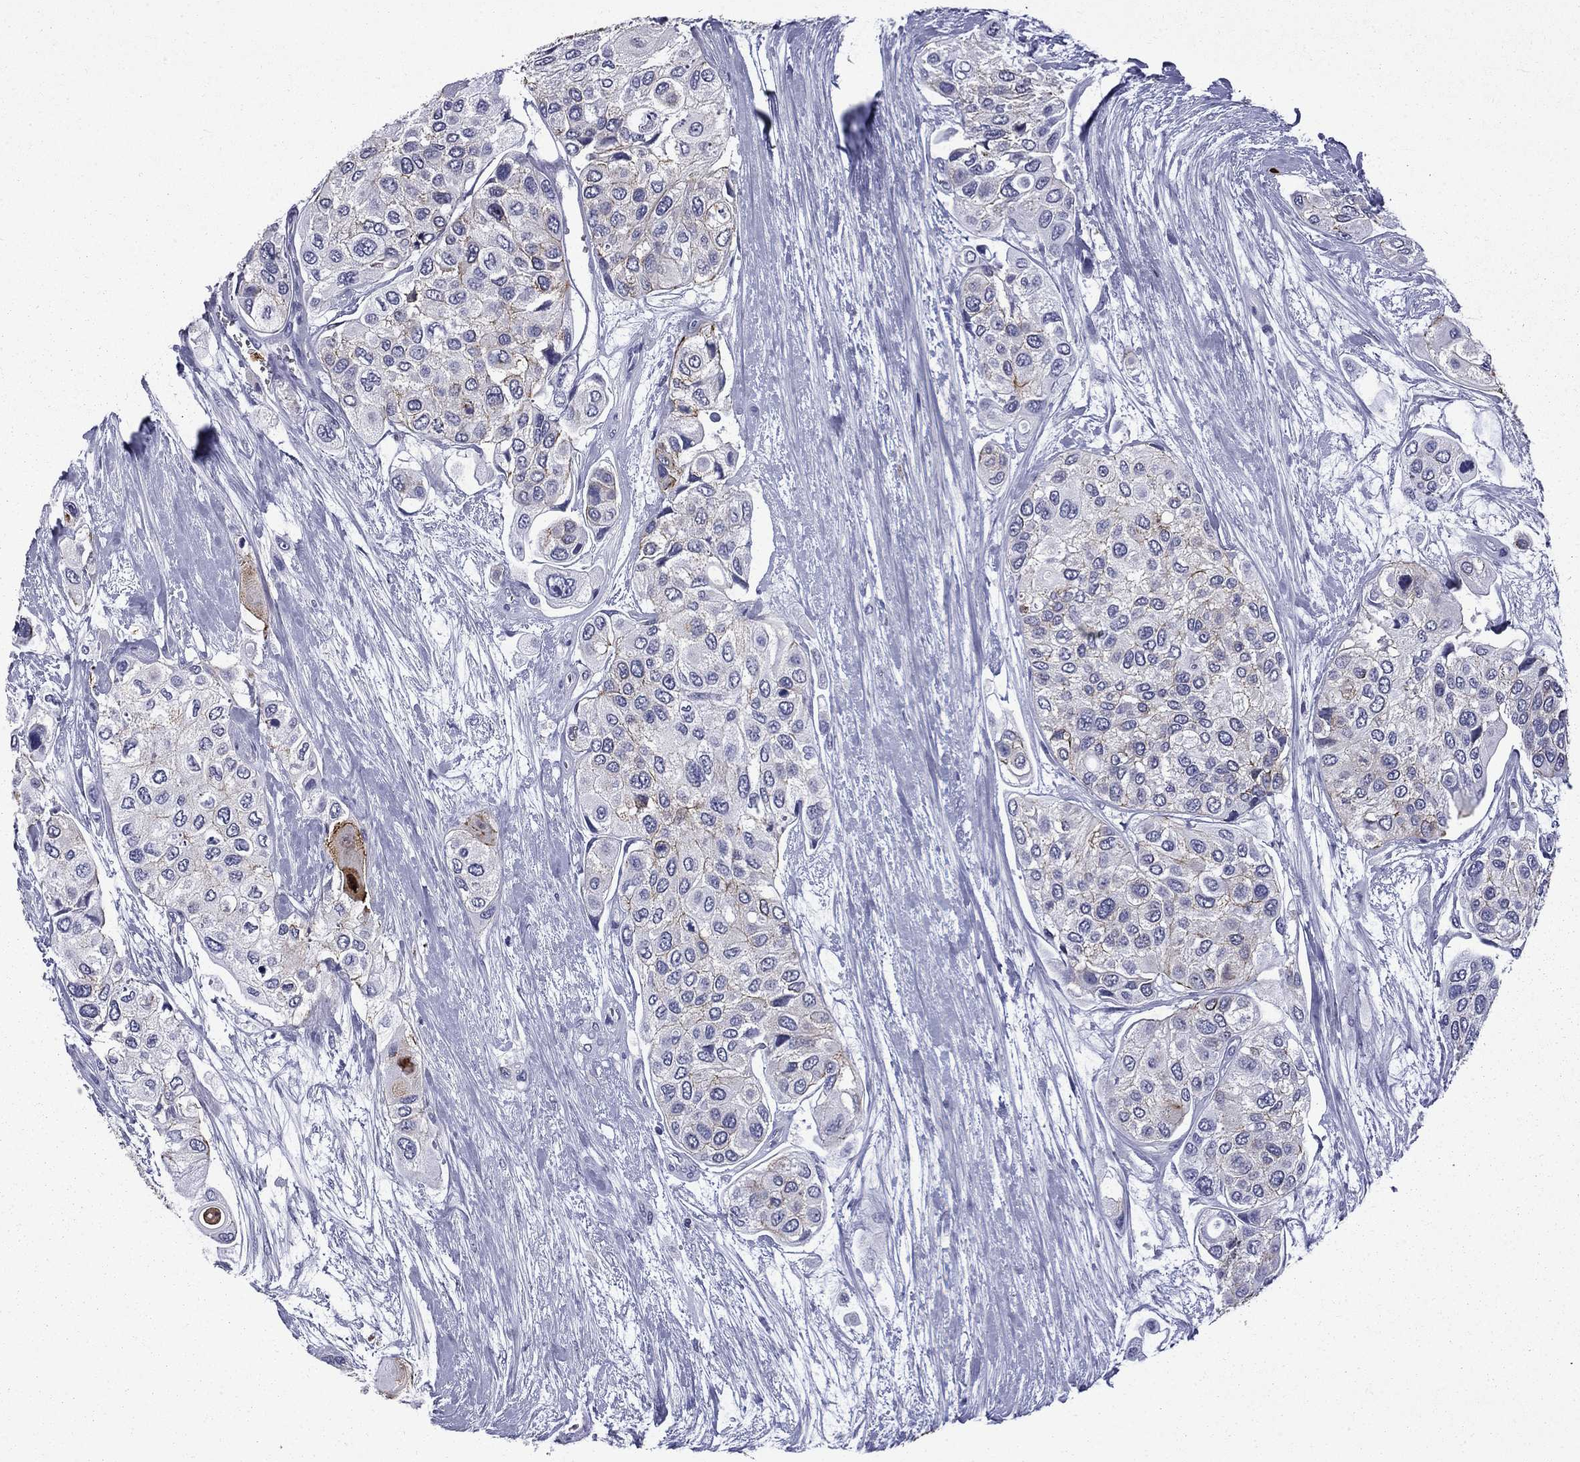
{"staining": {"intensity": "negative", "quantity": "none", "location": "none"}, "tissue": "urothelial cancer", "cell_type": "Tumor cells", "image_type": "cancer", "snomed": [{"axis": "morphology", "description": "Urothelial carcinoma, High grade"}, {"axis": "topography", "description": "Urinary bladder"}], "caption": "Human urothelial carcinoma (high-grade) stained for a protein using IHC exhibits no staining in tumor cells.", "gene": "TRIM29", "patient": {"sex": "male", "age": 77}}